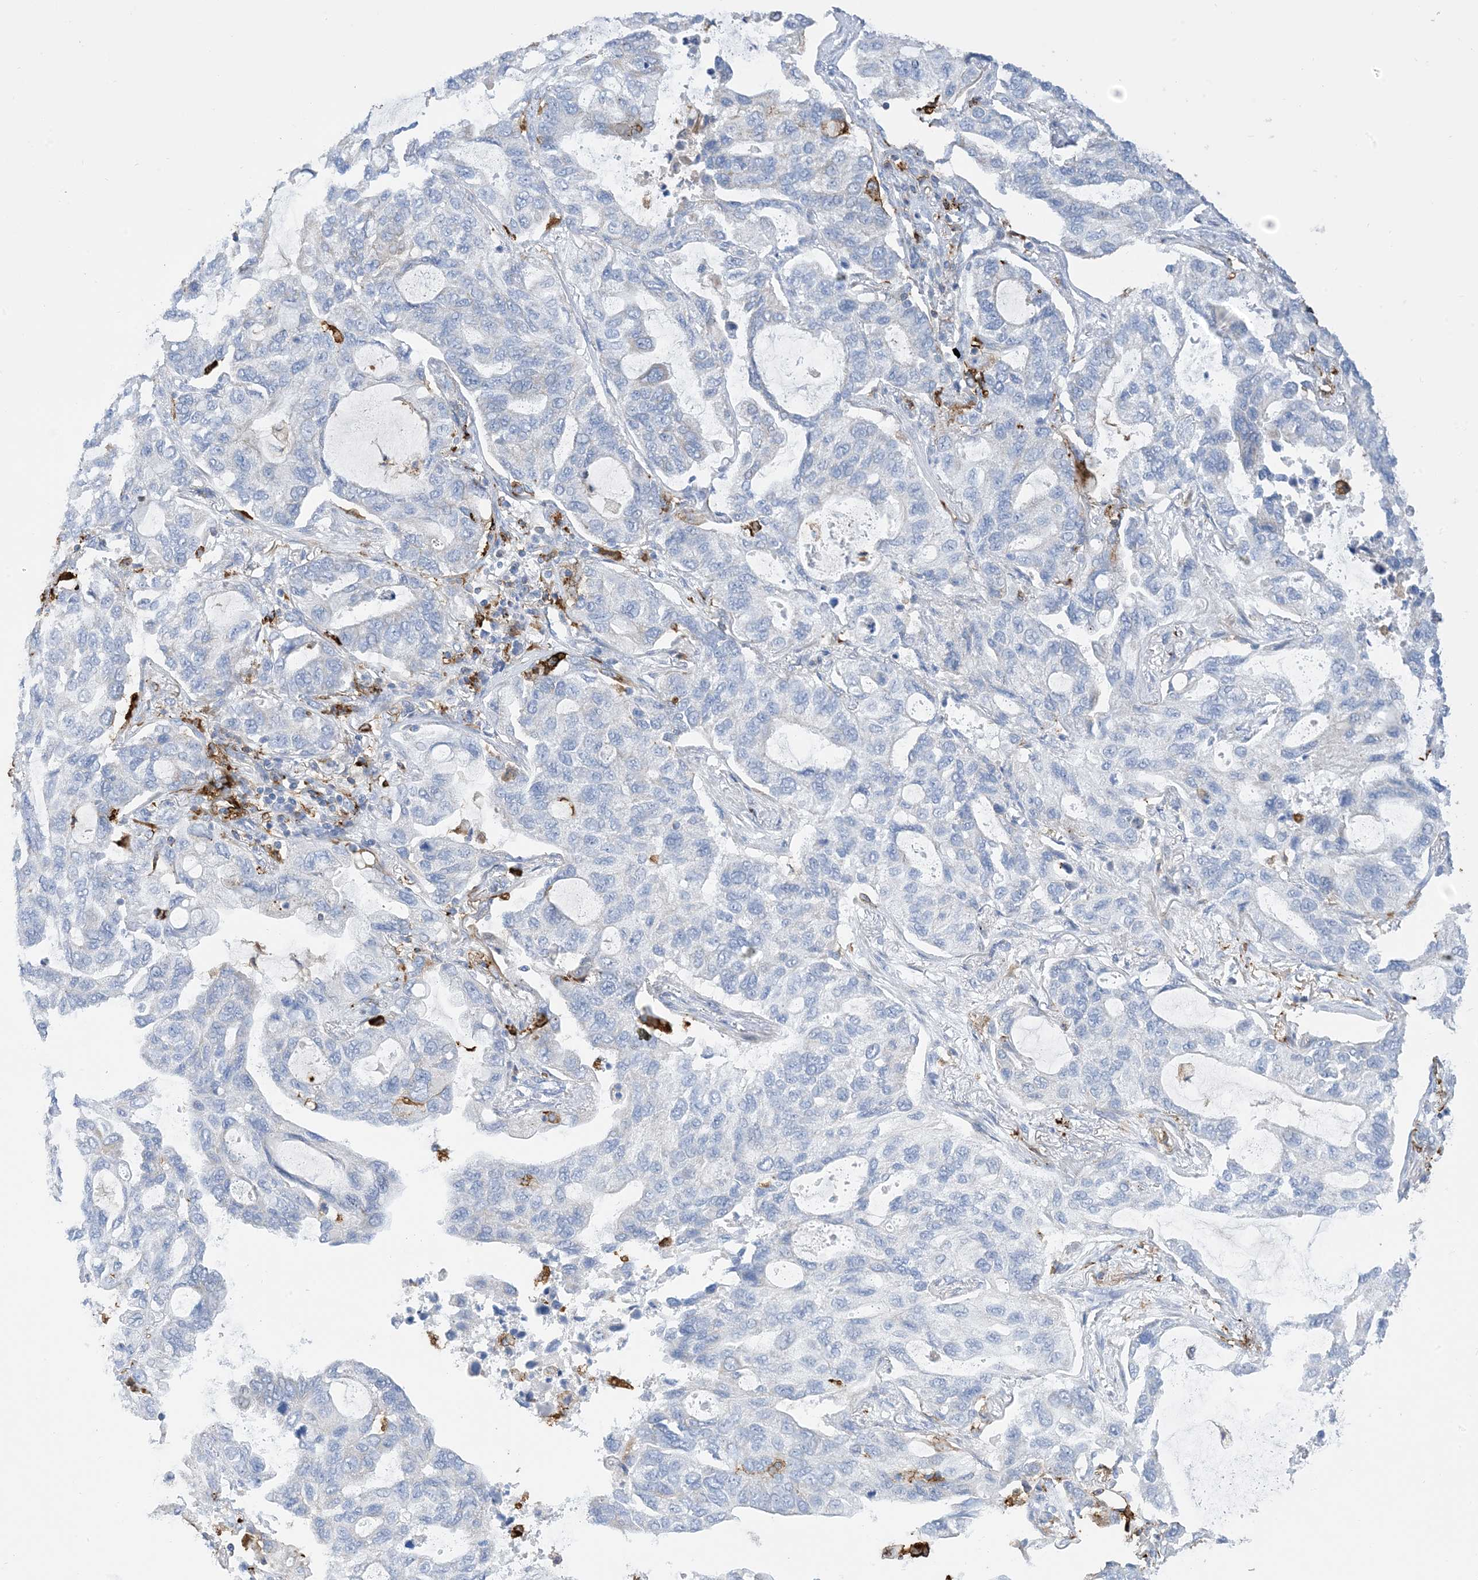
{"staining": {"intensity": "negative", "quantity": "none", "location": "none"}, "tissue": "lung cancer", "cell_type": "Tumor cells", "image_type": "cancer", "snomed": [{"axis": "morphology", "description": "Adenocarcinoma, NOS"}, {"axis": "topography", "description": "Lung"}], "caption": "Tumor cells show no significant protein expression in lung adenocarcinoma.", "gene": "DPH3", "patient": {"sex": "male", "age": 64}}